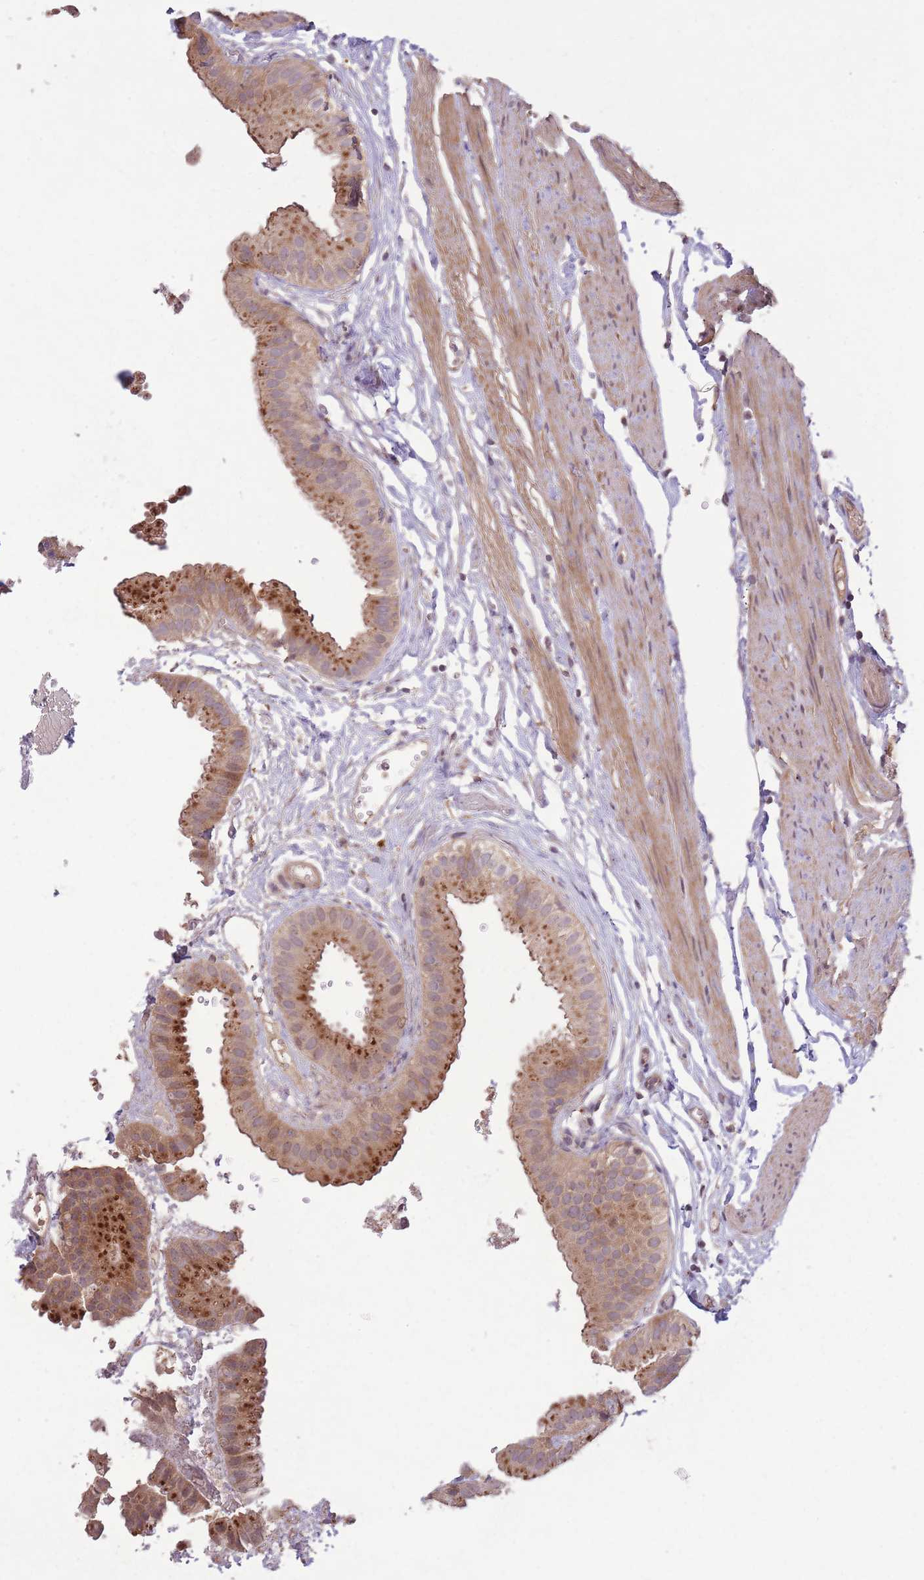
{"staining": {"intensity": "moderate", "quantity": ">75%", "location": "cytoplasmic/membranous,nuclear"}, "tissue": "gallbladder", "cell_type": "Glandular cells", "image_type": "normal", "snomed": [{"axis": "morphology", "description": "Normal tissue, NOS"}, {"axis": "topography", "description": "Gallbladder"}], "caption": "Brown immunohistochemical staining in normal gallbladder shows moderate cytoplasmic/membranous,nuclear positivity in approximately >75% of glandular cells. (Stains: DAB in brown, nuclei in blue, Microscopy: brightfield microscopy at high magnification).", "gene": "POLR3F", "patient": {"sex": "female", "age": 61}}